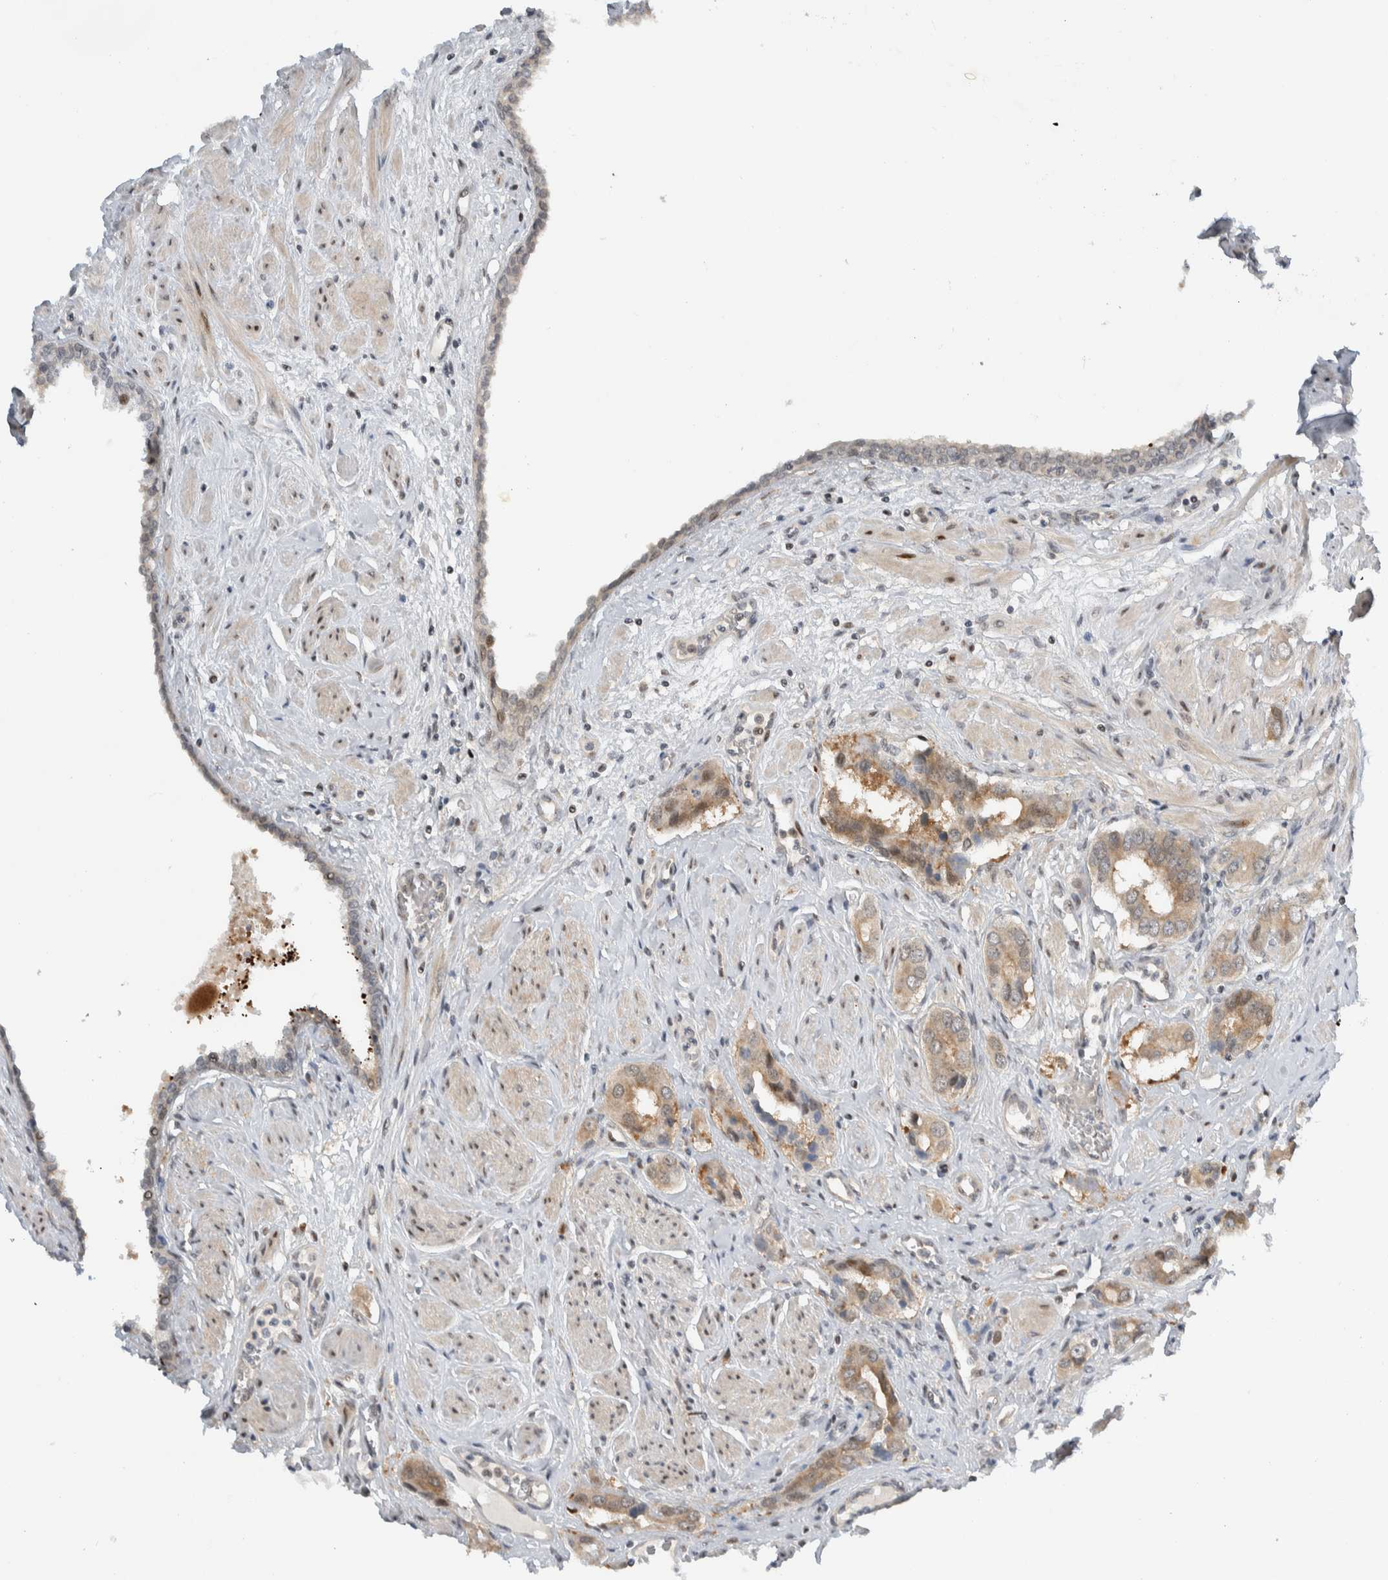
{"staining": {"intensity": "weak", "quantity": ">75%", "location": "cytoplasmic/membranous"}, "tissue": "prostate cancer", "cell_type": "Tumor cells", "image_type": "cancer", "snomed": [{"axis": "morphology", "description": "Adenocarcinoma, High grade"}, {"axis": "topography", "description": "Prostate"}], "caption": "IHC image of neoplastic tissue: human adenocarcinoma (high-grade) (prostate) stained using immunohistochemistry (IHC) displays low levels of weak protein expression localized specifically in the cytoplasmic/membranous of tumor cells, appearing as a cytoplasmic/membranous brown color.", "gene": "NCR3LG1", "patient": {"sex": "male", "age": 52}}